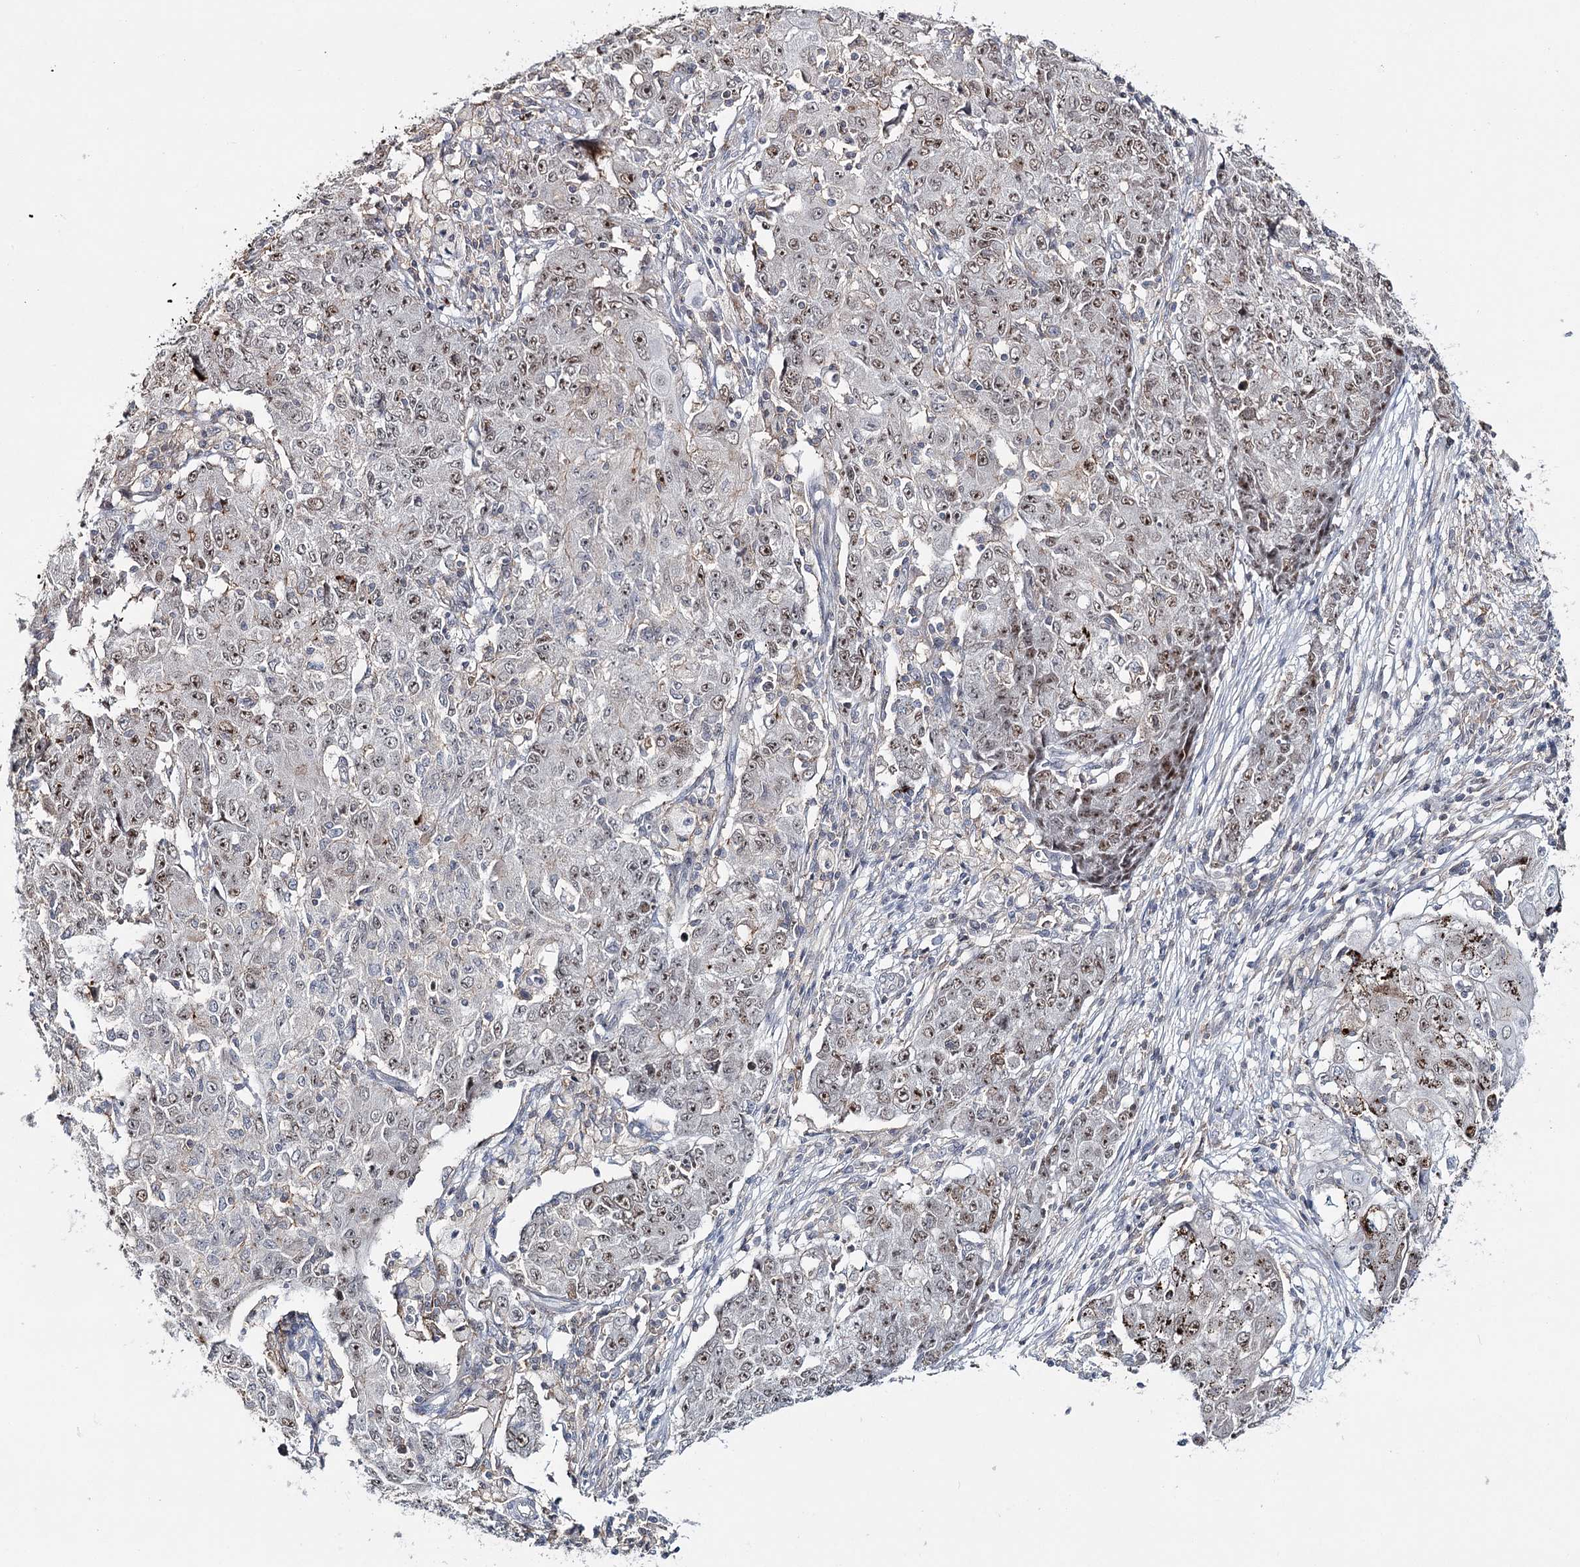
{"staining": {"intensity": "weak", "quantity": "<25%", "location": "nuclear"}, "tissue": "ovarian cancer", "cell_type": "Tumor cells", "image_type": "cancer", "snomed": [{"axis": "morphology", "description": "Carcinoma, endometroid"}, {"axis": "topography", "description": "Ovary"}], "caption": "Protein analysis of ovarian endometroid carcinoma exhibits no significant positivity in tumor cells.", "gene": "ZC3H8", "patient": {"sex": "female", "age": 42}}